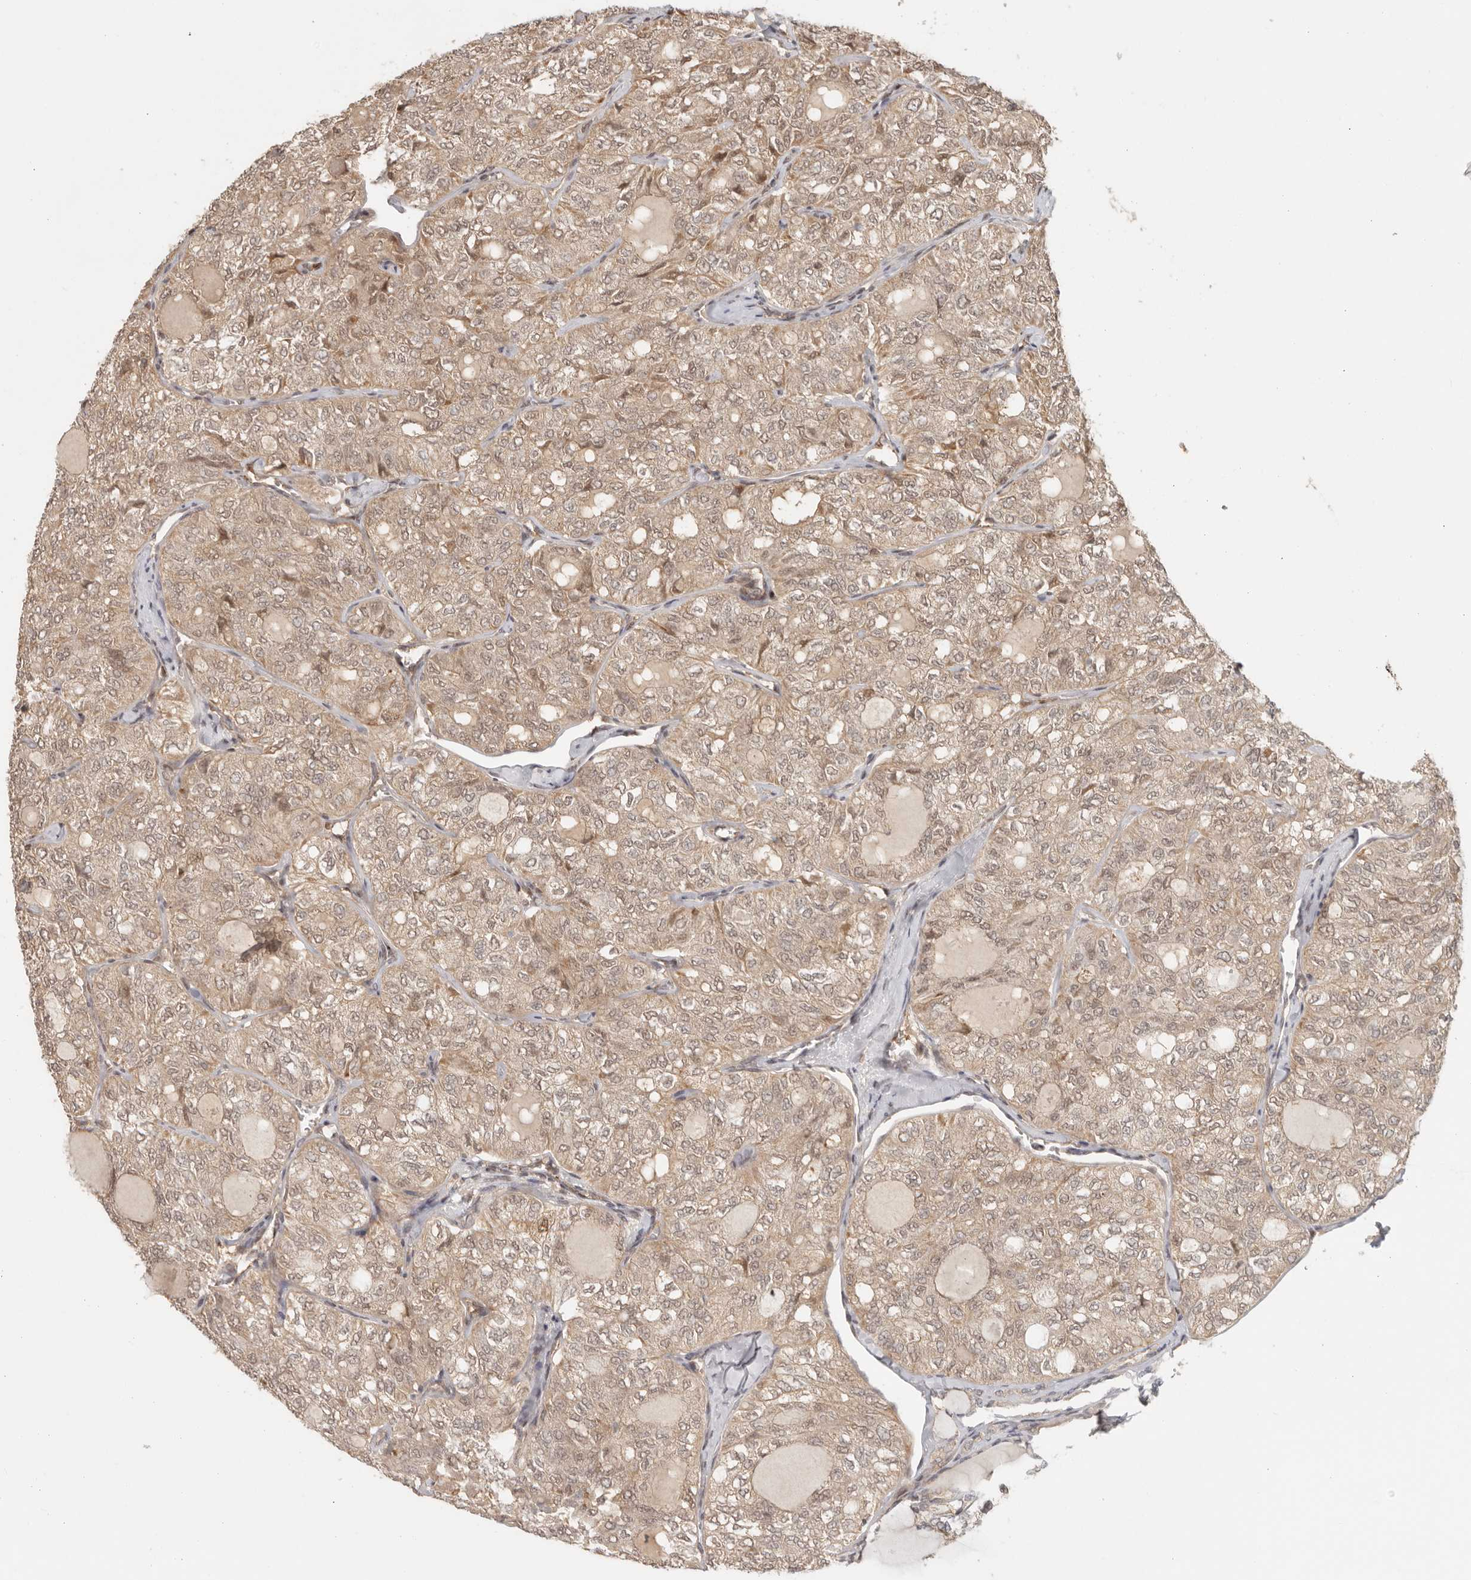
{"staining": {"intensity": "weak", "quantity": "25%-75%", "location": "cytoplasmic/membranous"}, "tissue": "thyroid cancer", "cell_type": "Tumor cells", "image_type": "cancer", "snomed": [{"axis": "morphology", "description": "Follicular adenoma carcinoma, NOS"}, {"axis": "topography", "description": "Thyroid gland"}], "caption": "This is a histology image of immunohistochemistry (IHC) staining of thyroid follicular adenoma carcinoma, which shows weak expression in the cytoplasmic/membranous of tumor cells.", "gene": "PSMA5", "patient": {"sex": "male", "age": 75}}